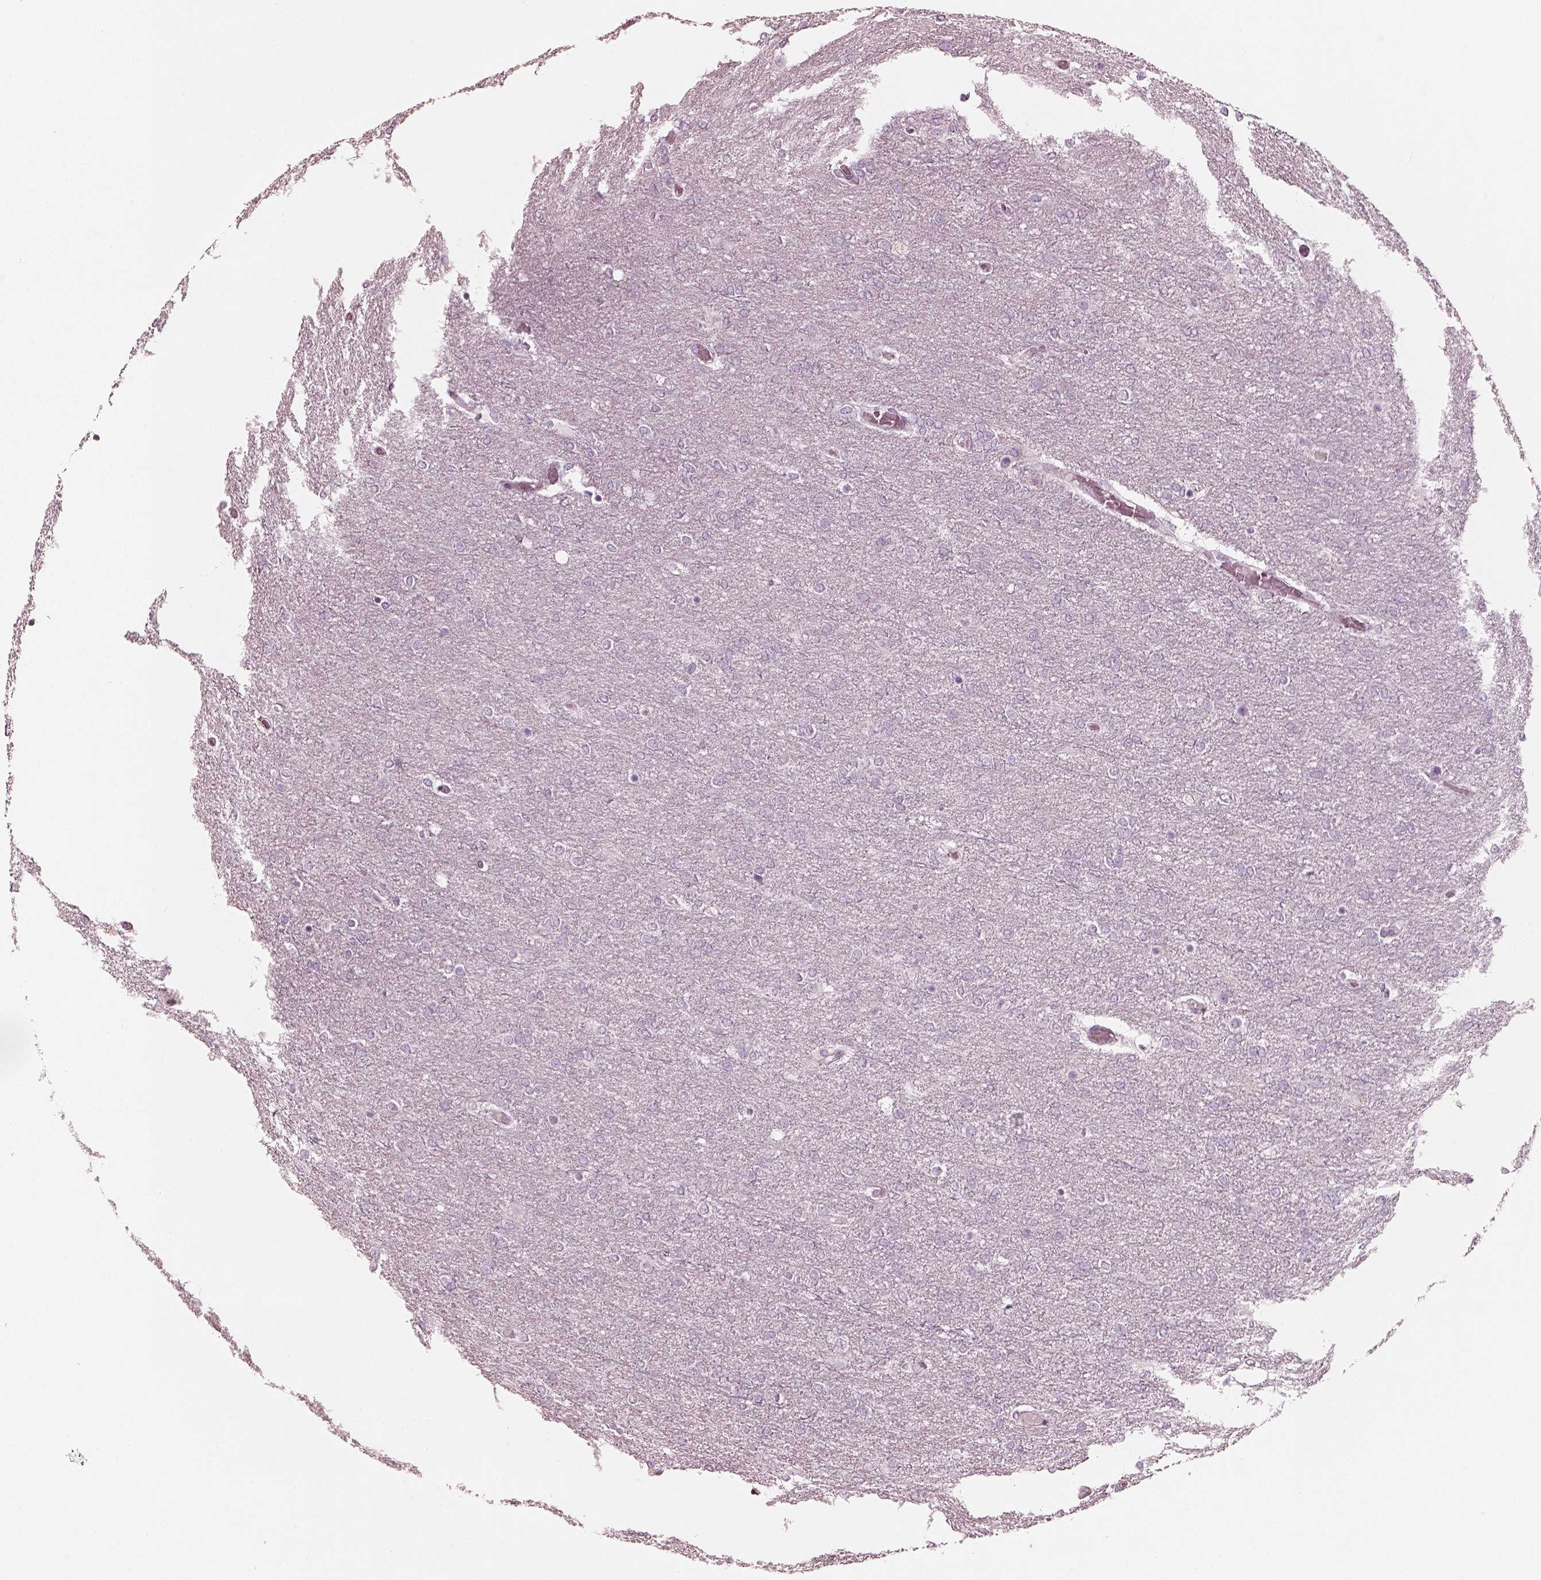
{"staining": {"intensity": "negative", "quantity": "none", "location": "none"}, "tissue": "glioma", "cell_type": "Tumor cells", "image_type": "cancer", "snomed": [{"axis": "morphology", "description": "Glioma, malignant, High grade"}, {"axis": "topography", "description": "Brain"}], "caption": "Glioma was stained to show a protein in brown. There is no significant expression in tumor cells.", "gene": "PON3", "patient": {"sex": "female", "age": 61}}